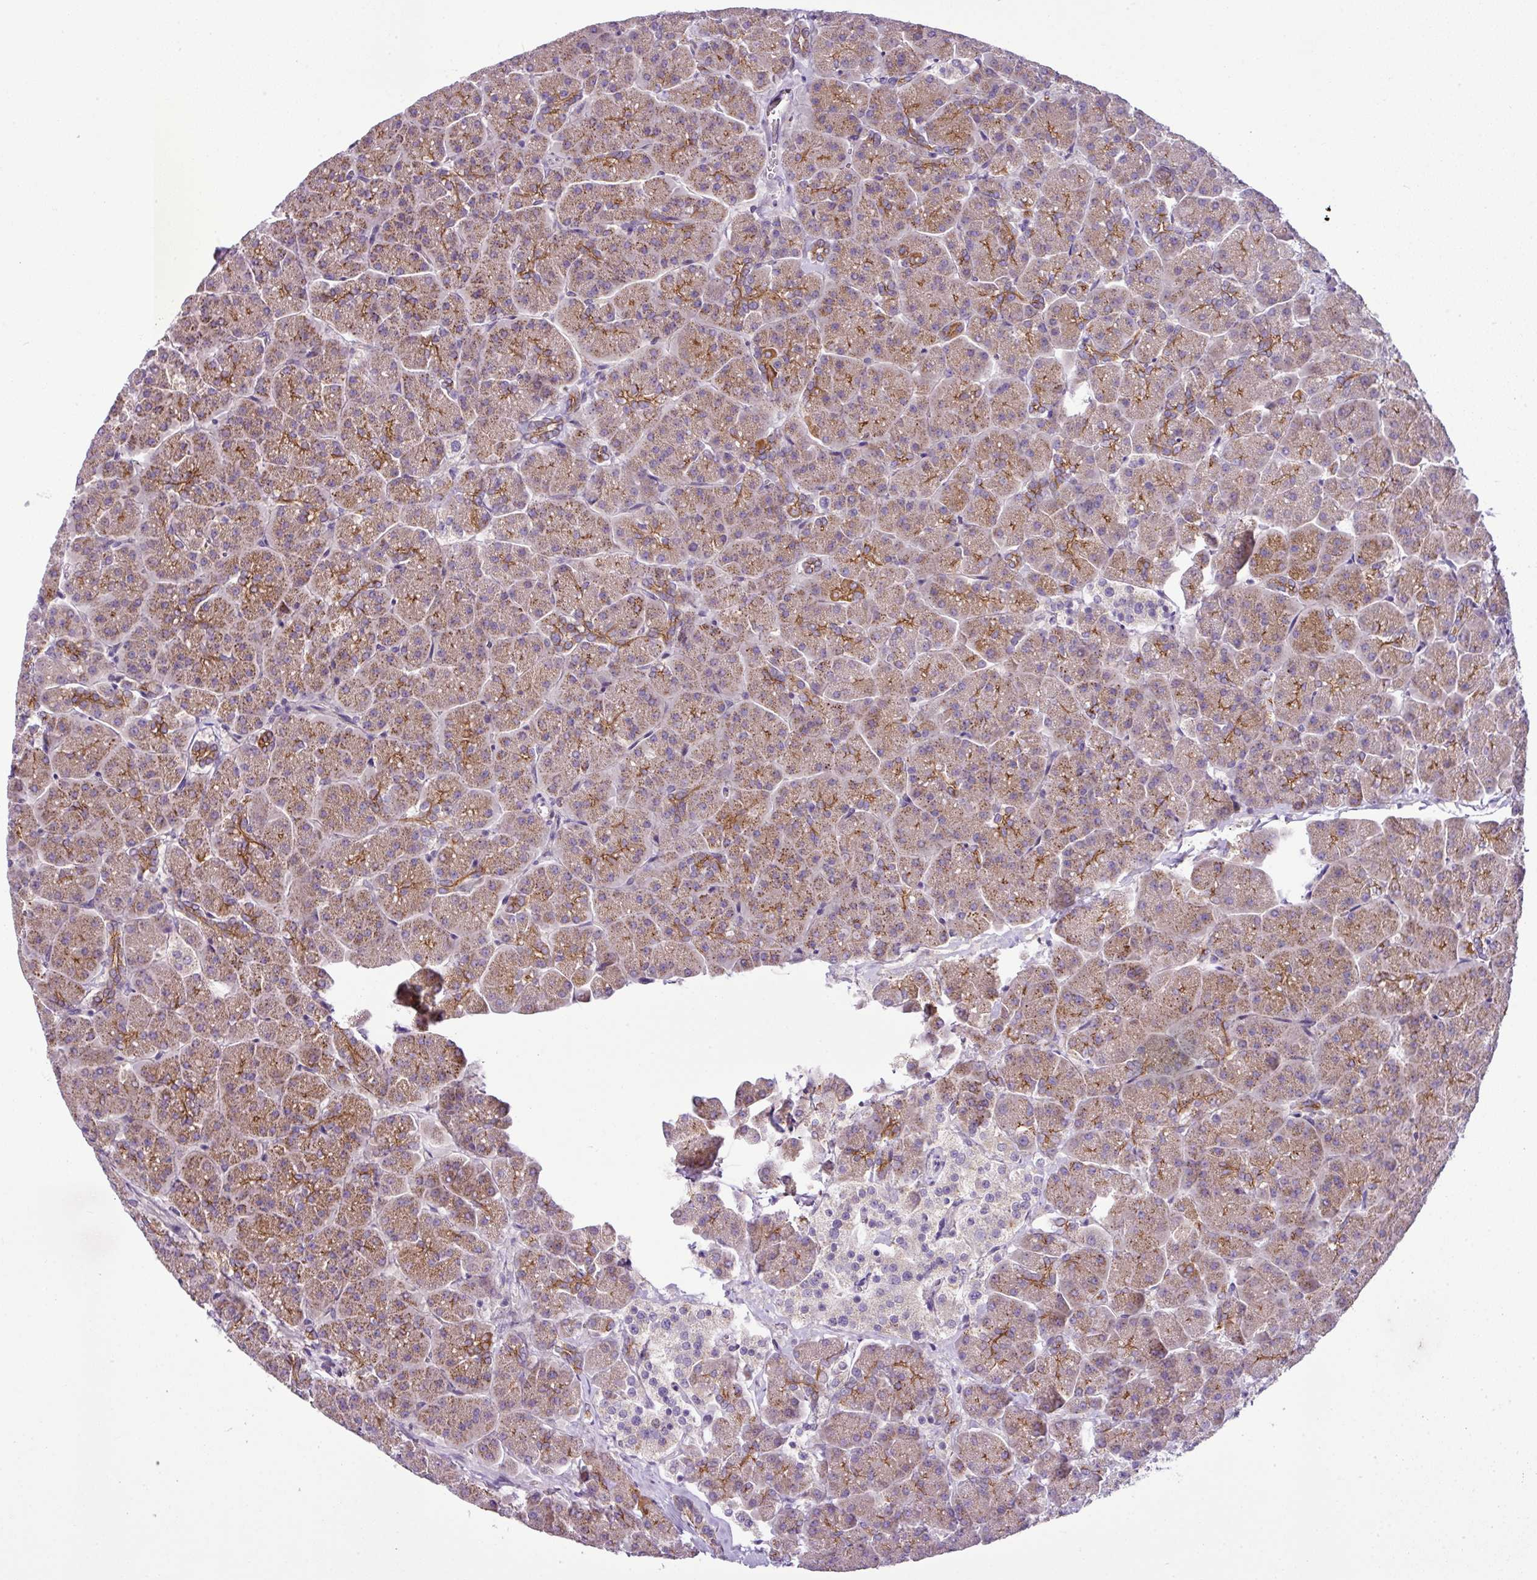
{"staining": {"intensity": "moderate", "quantity": ">75%", "location": "cytoplasmic/membranous"}, "tissue": "pancreas", "cell_type": "Exocrine glandular cells", "image_type": "normal", "snomed": [{"axis": "morphology", "description": "Normal tissue, NOS"}, {"axis": "topography", "description": "Pancreas"}, {"axis": "topography", "description": "Peripheral nerve tissue"}], "caption": "Brown immunohistochemical staining in normal human pancreas shows moderate cytoplasmic/membranous positivity in approximately >75% of exocrine glandular cells. (DAB = brown stain, brightfield microscopy at high magnification).", "gene": "GAN", "patient": {"sex": "male", "age": 54}}